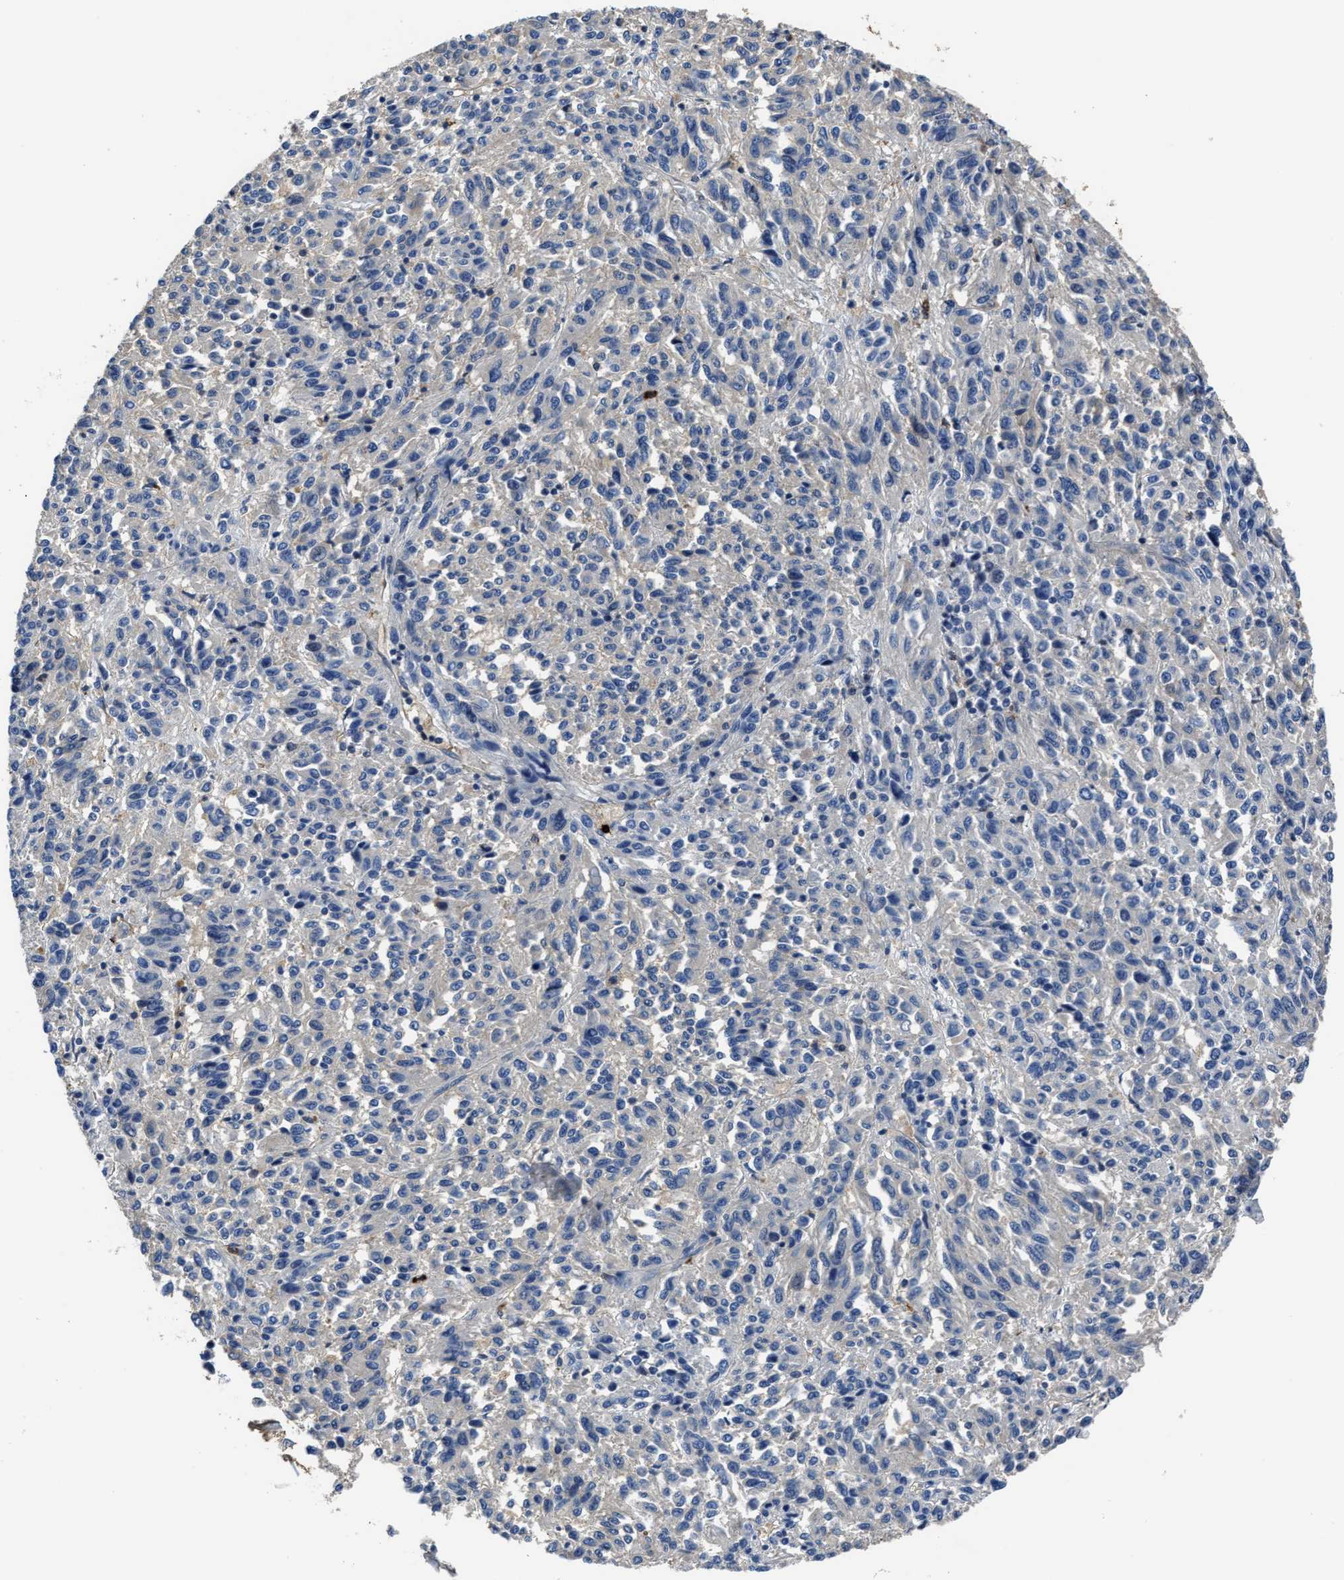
{"staining": {"intensity": "negative", "quantity": "none", "location": "none"}, "tissue": "melanoma", "cell_type": "Tumor cells", "image_type": "cancer", "snomed": [{"axis": "morphology", "description": "Malignant melanoma, Metastatic site"}, {"axis": "topography", "description": "Lung"}], "caption": "Malignant melanoma (metastatic site) was stained to show a protein in brown. There is no significant expression in tumor cells.", "gene": "TRAF6", "patient": {"sex": "male", "age": 64}}